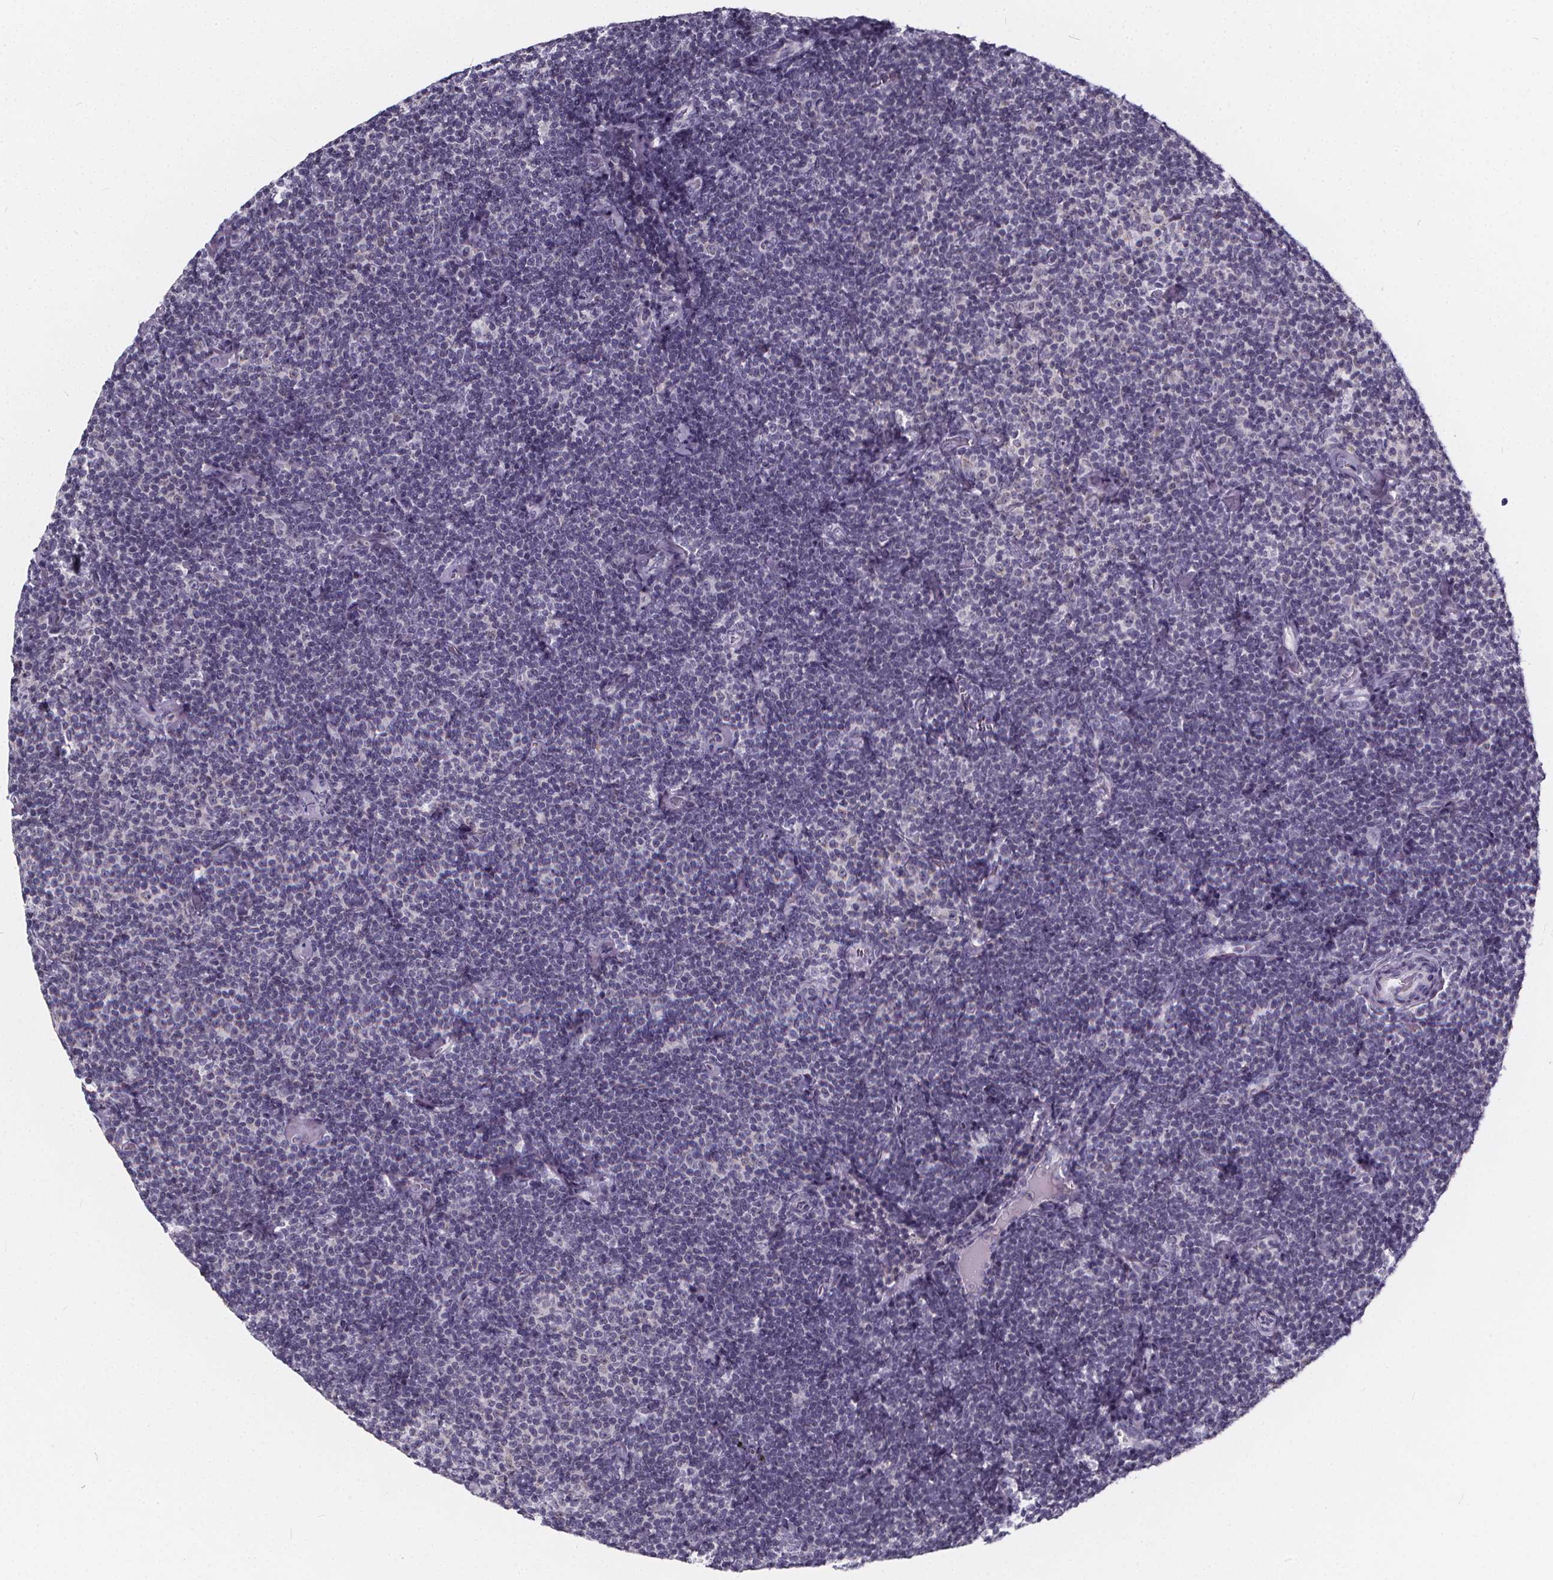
{"staining": {"intensity": "negative", "quantity": "none", "location": "none"}, "tissue": "lymphoma", "cell_type": "Tumor cells", "image_type": "cancer", "snomed": [{"axis": "morphology", "description": "Malignant lymphoma, non-Hodgkin's type, Low grade"}, {"axis": "topography", "description": "Lymph node"}], "caption": "A high-resolution photomicrograph shows immunohistochemistry staining of malignant lymphoma, non-Hodgkin's type (low-grade), which reveals no significant positivity in tumor cells.", "gene": "SPEF2", "patient": {"sex": "male", "age": 81}}